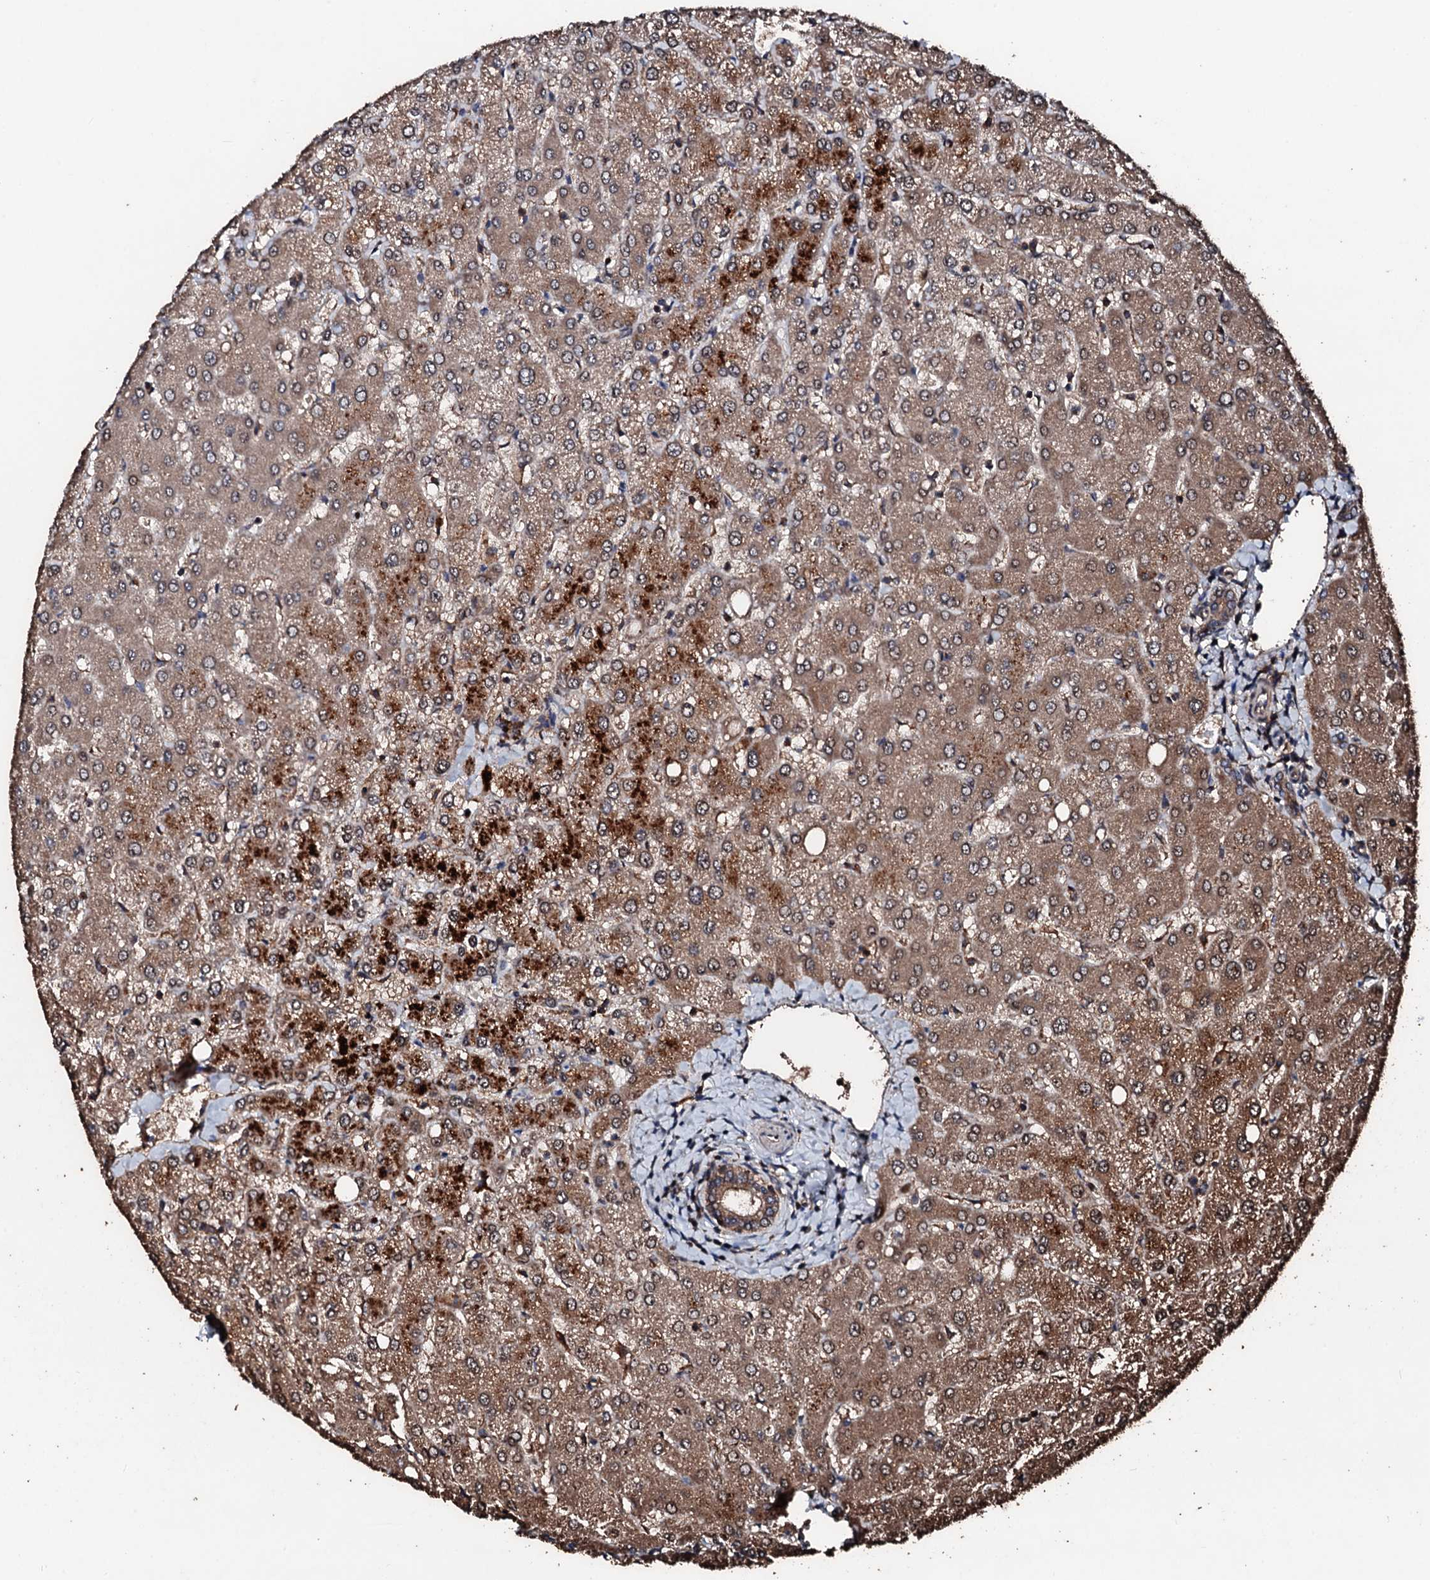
{"staining": {"intensity": "moderate", "quantity": "25%-75%", "location": "cytoplasmic/membranous"}, "tissue": "liver", "cell_type": "Cholangiocytes", "image_type": "normal", "snomed": [{"axis": "morphology", "description": "Normal tissue, NOS"}, {"axis": "topography", "description": "Liver"}], "caption": "Approximately 25%-75% of cholangiocytes in unremarkable liver reveal moderate cytoplasmic/membranous protein expression as visualized by brown immunohistochemical staining.", "gene": "KIF18A", "patient": {"sex": "female", "age": 54}}